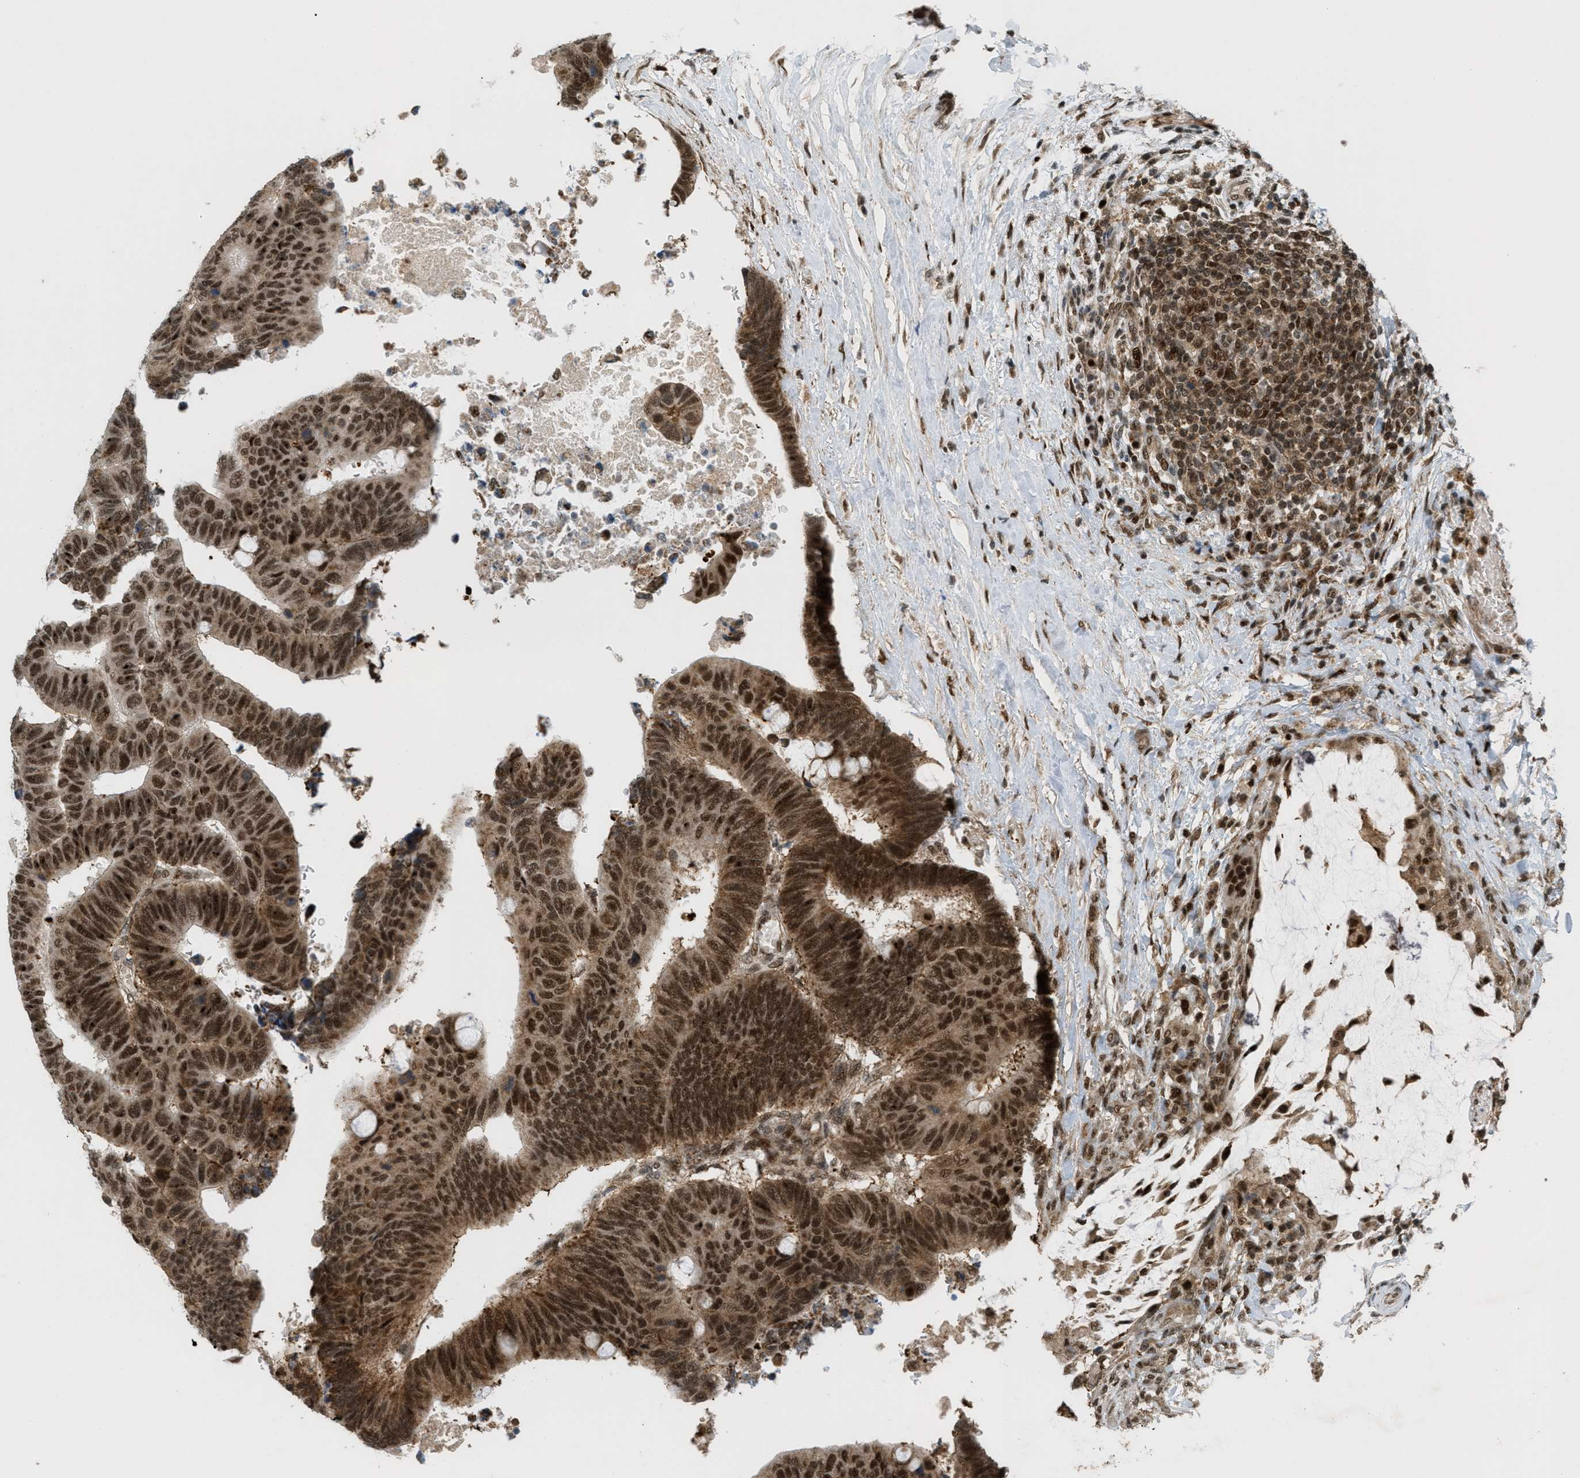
{"staining": {"intensity": "strong", "quantity": ">75%", "location": "cytoplasmic/membranous,nuclear"}, "tissue": "colorectal cancer", "cell_type": "Tumor cells", "image_type": "cancer", "snomed": [{"axis": "morphology", "description": "Normal tissue, NOS"}, {"axis": "morphology", "description": "Adenocarcinoma, NOS"}, {"axis": "topography", "description": "Rectum"}, {"axis": "topography", "description": "Peripheral nerve tissue"}], "caption": "This is an image of immunohistochemistry staining of colorectal adenocarcinoma, which shows strong positivity in the cytoplasmic/membranous and nuclear of tumor cells.", "gene": "TLK1", "patient": {"sex": "male", "age": 92}}